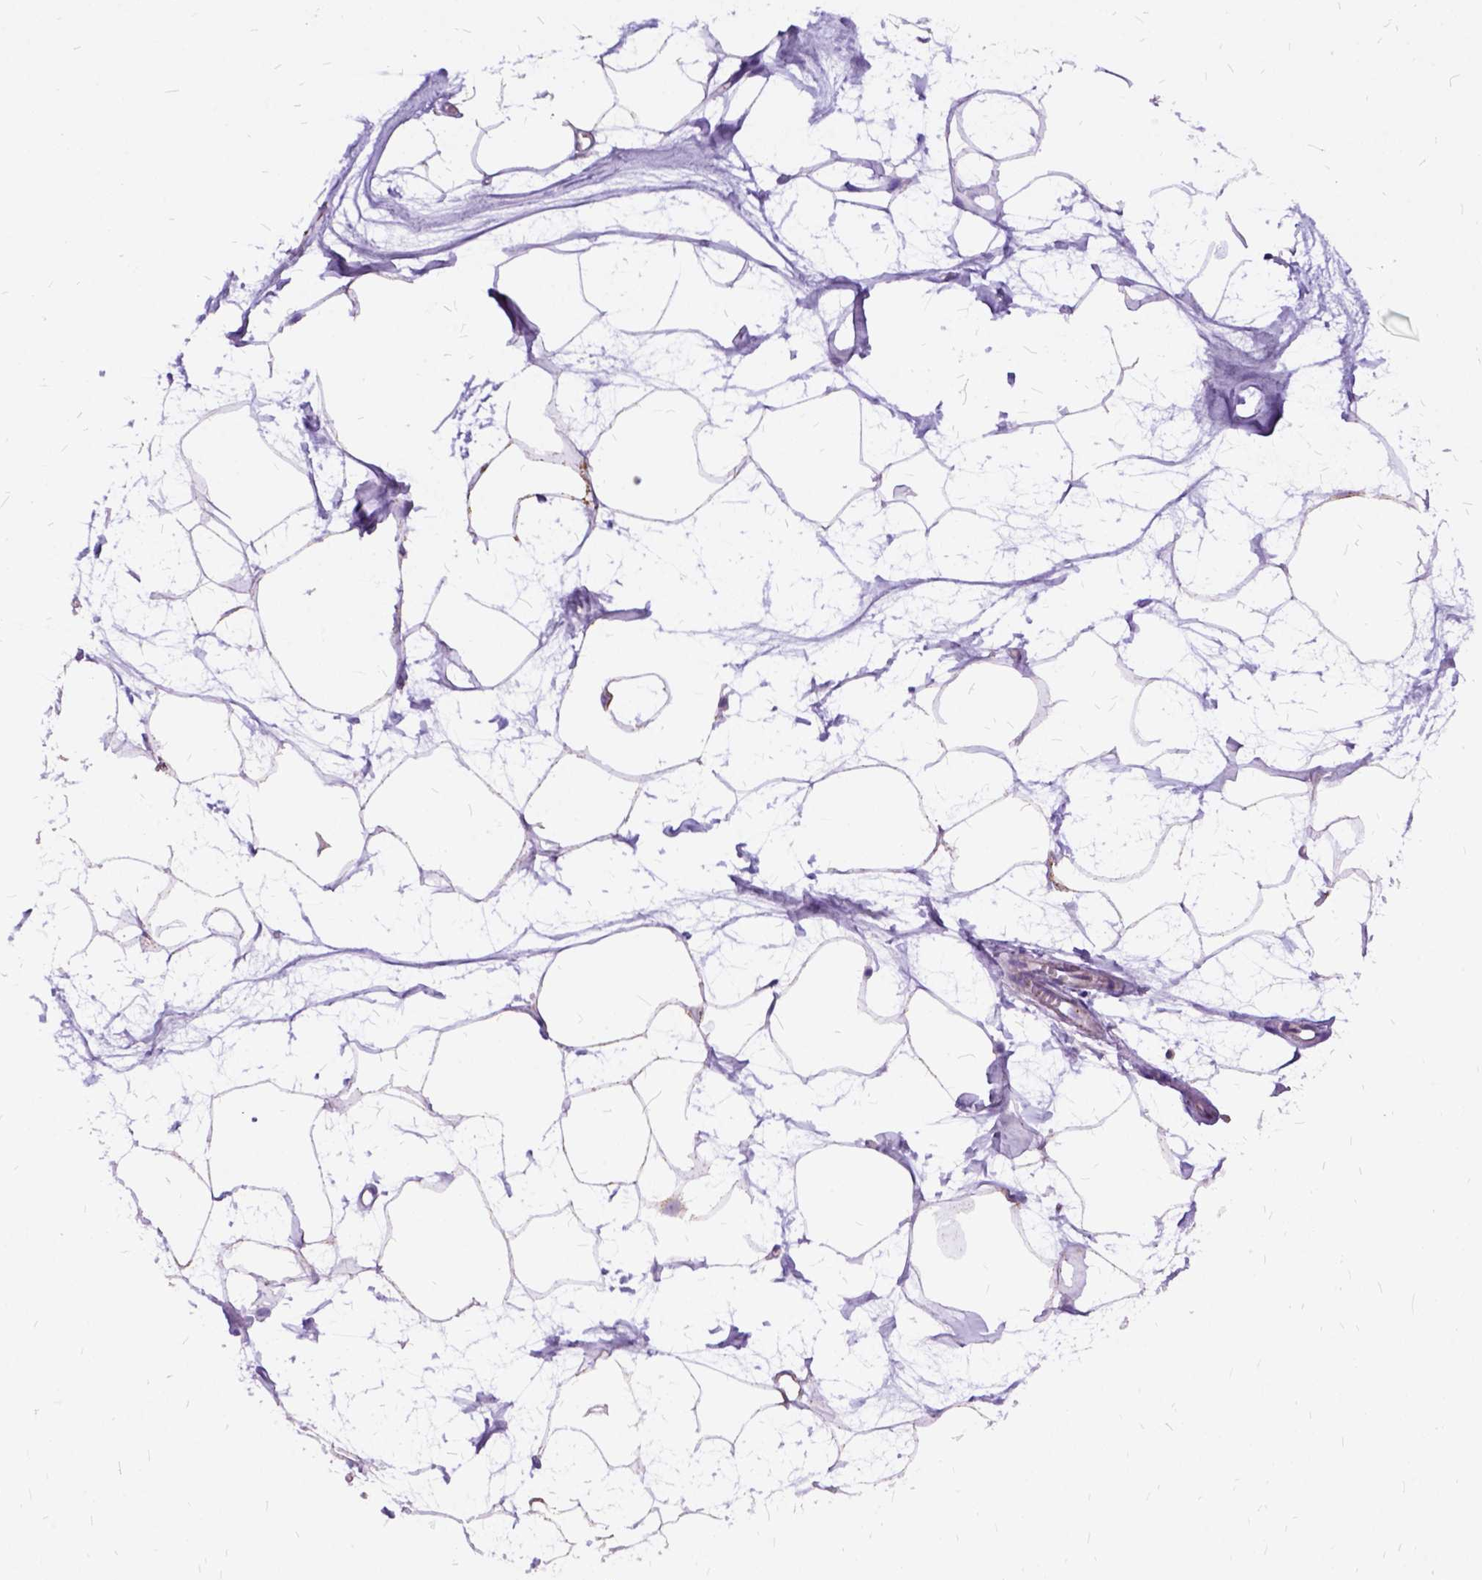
{"staining": {"intensity": "negative", "quantity": "none", "location": "none"}, "tissue": "breast", "cell_type": "Adipocytes", "image_type": "normal", "snomed": [{"axis": "morphology", "description": "Normal tissue, NOS"}, {"axis": "topography", "description": "Breast"}], "caption": "IHC of benign breast displays no positivity in adipocytes.", "gene": "OXCT1", "patient": {"sex": "female", "age": 45}}